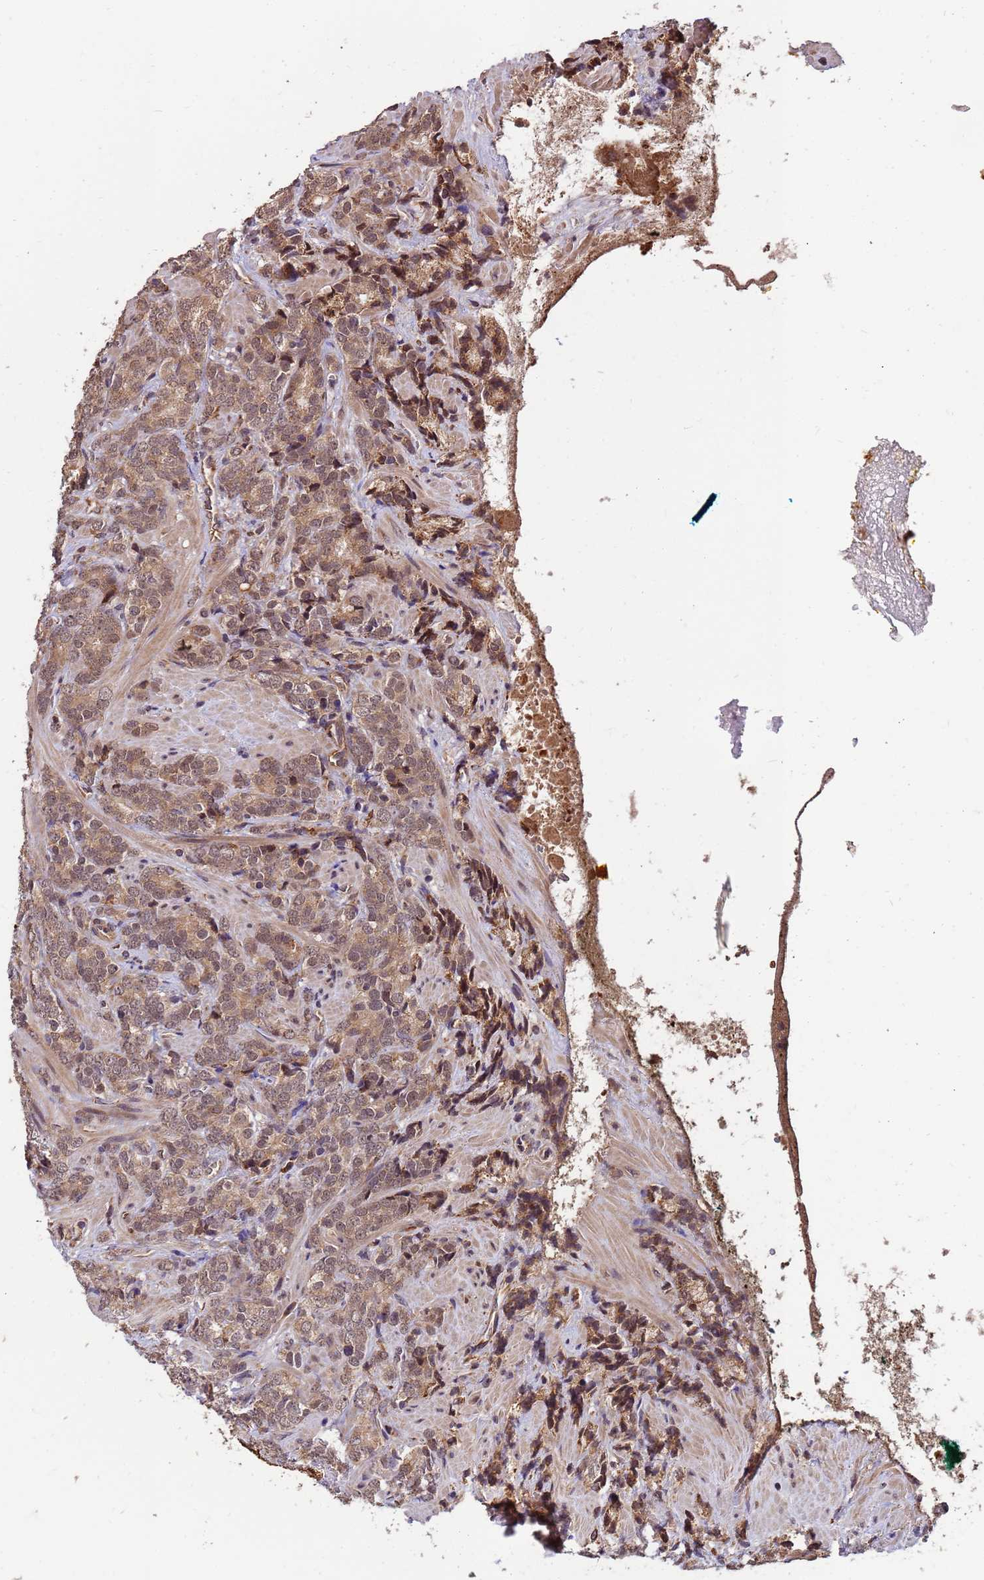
{"staining": {"intensity": "moderate", "quantity": ">75%", "location": "cytoplasmic/membranous,nuclear"}, "tissue": "prostate cancer", "cell_type": "Tumor cells", "image_type": "cancer", "snomed": [{"axis": "morphology", "description": "Adenocarcinoma, High grade"}, {"axis": "topography", "description": "Prostate"}], "caption": "This is a histology image of immunohistochemistry (IHC) staining of prostate cancer (high-grade adenocarcinoma), which shows moderate staining in the cytoplasmic/membranous and nuclear of tumor cells.", "gene": "ZNF619", "patient": {"sex": "male", "age": 64}}